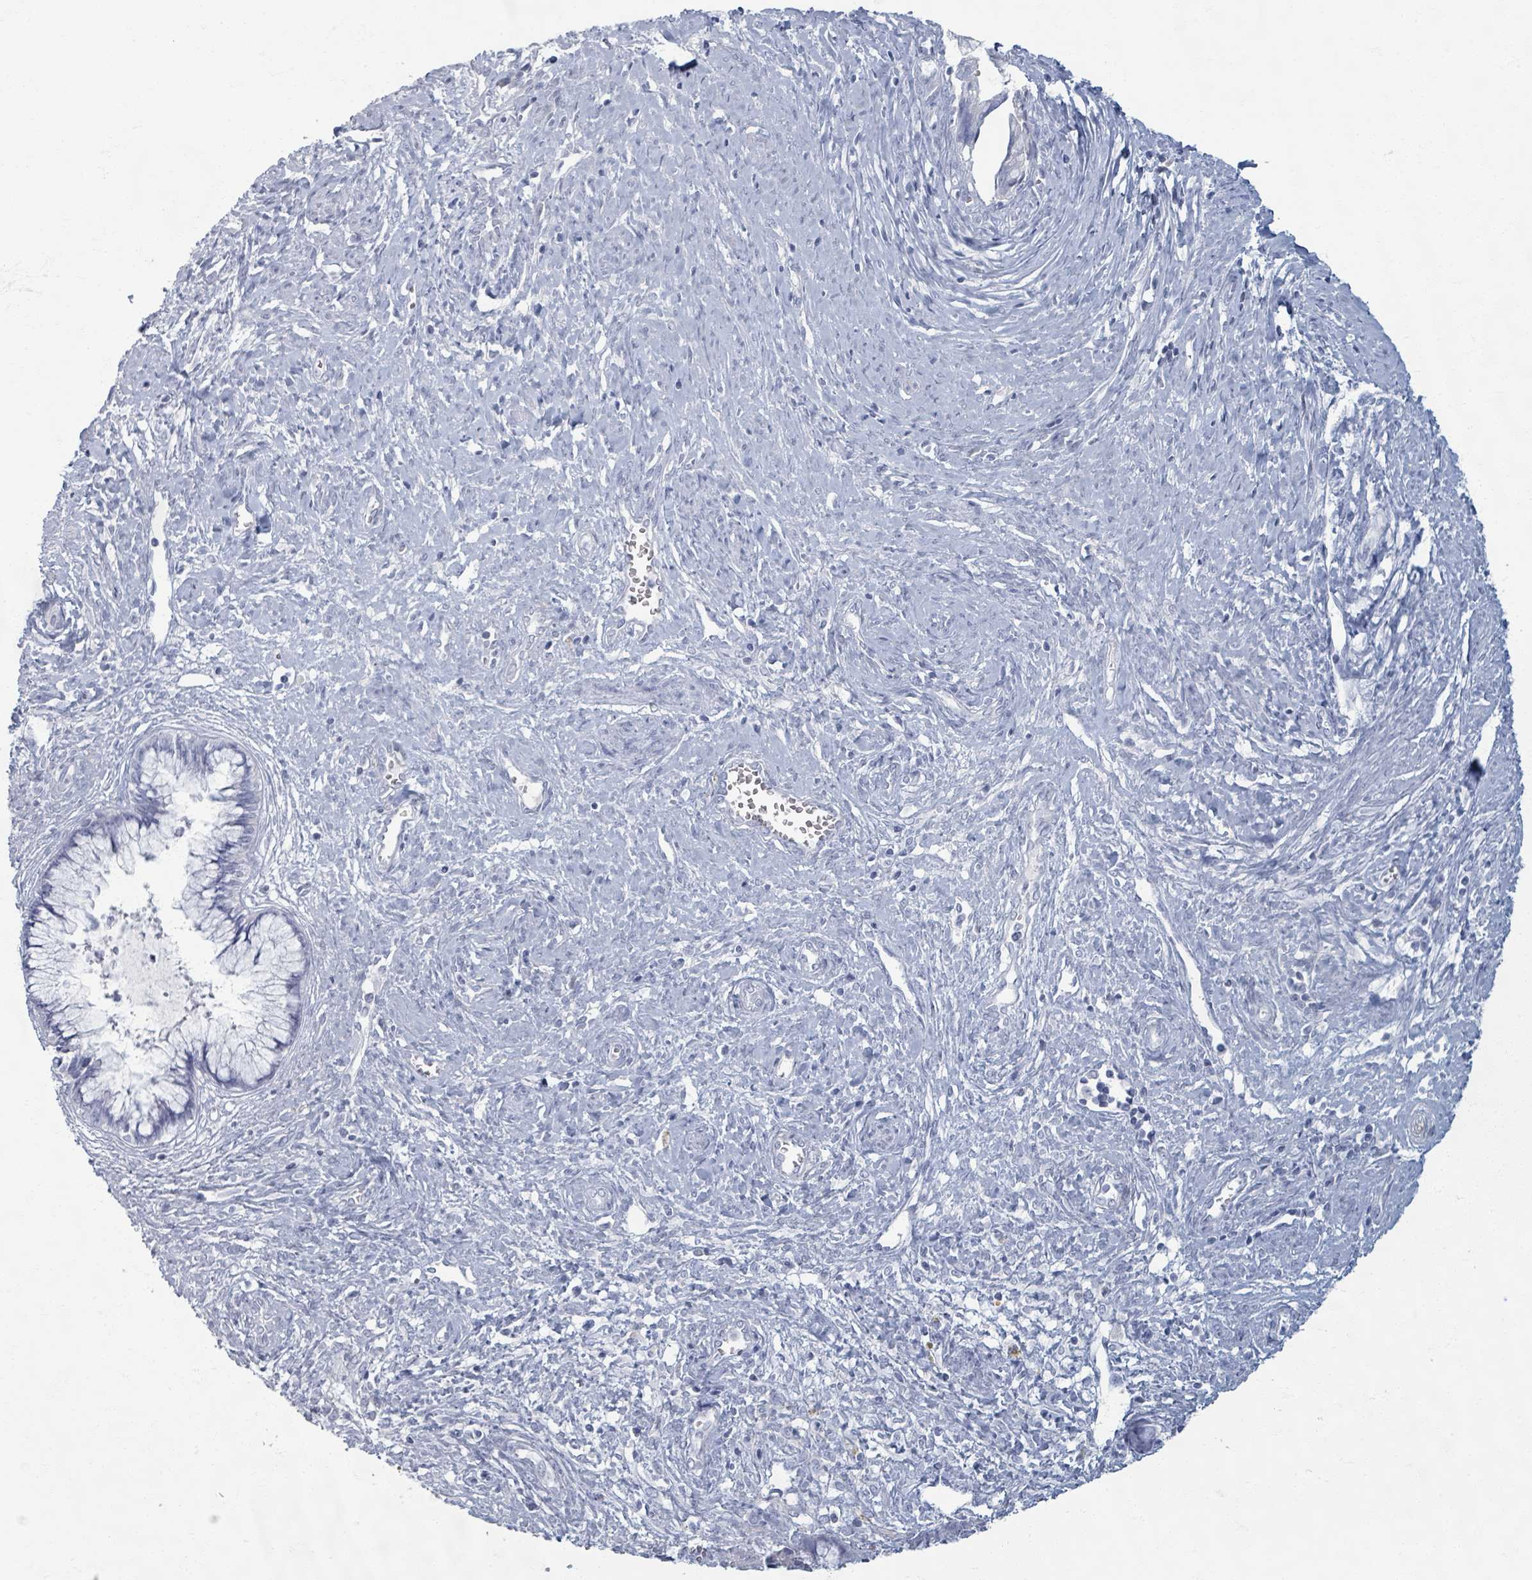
{"staining": {"intensity": "negative", "quantity": "none", "location": "none"}, "tissue": "cervical cancer", "cell_type": "Tumor cells", "image_type": "cancer", "snomed": [{"axis": "morphology", "description": "Adenocarcinoma, NOS"}, {"axis": "topography", "description": "Cervix"}], "caption": "Immunohistochemistry (IHC) of human cervical adenocarcinoma shows no positivity in tumor cells. Nuclei are stained in blue.", "gene": "TAS2R1", "patient": {"sex": "female", "age": 44}}